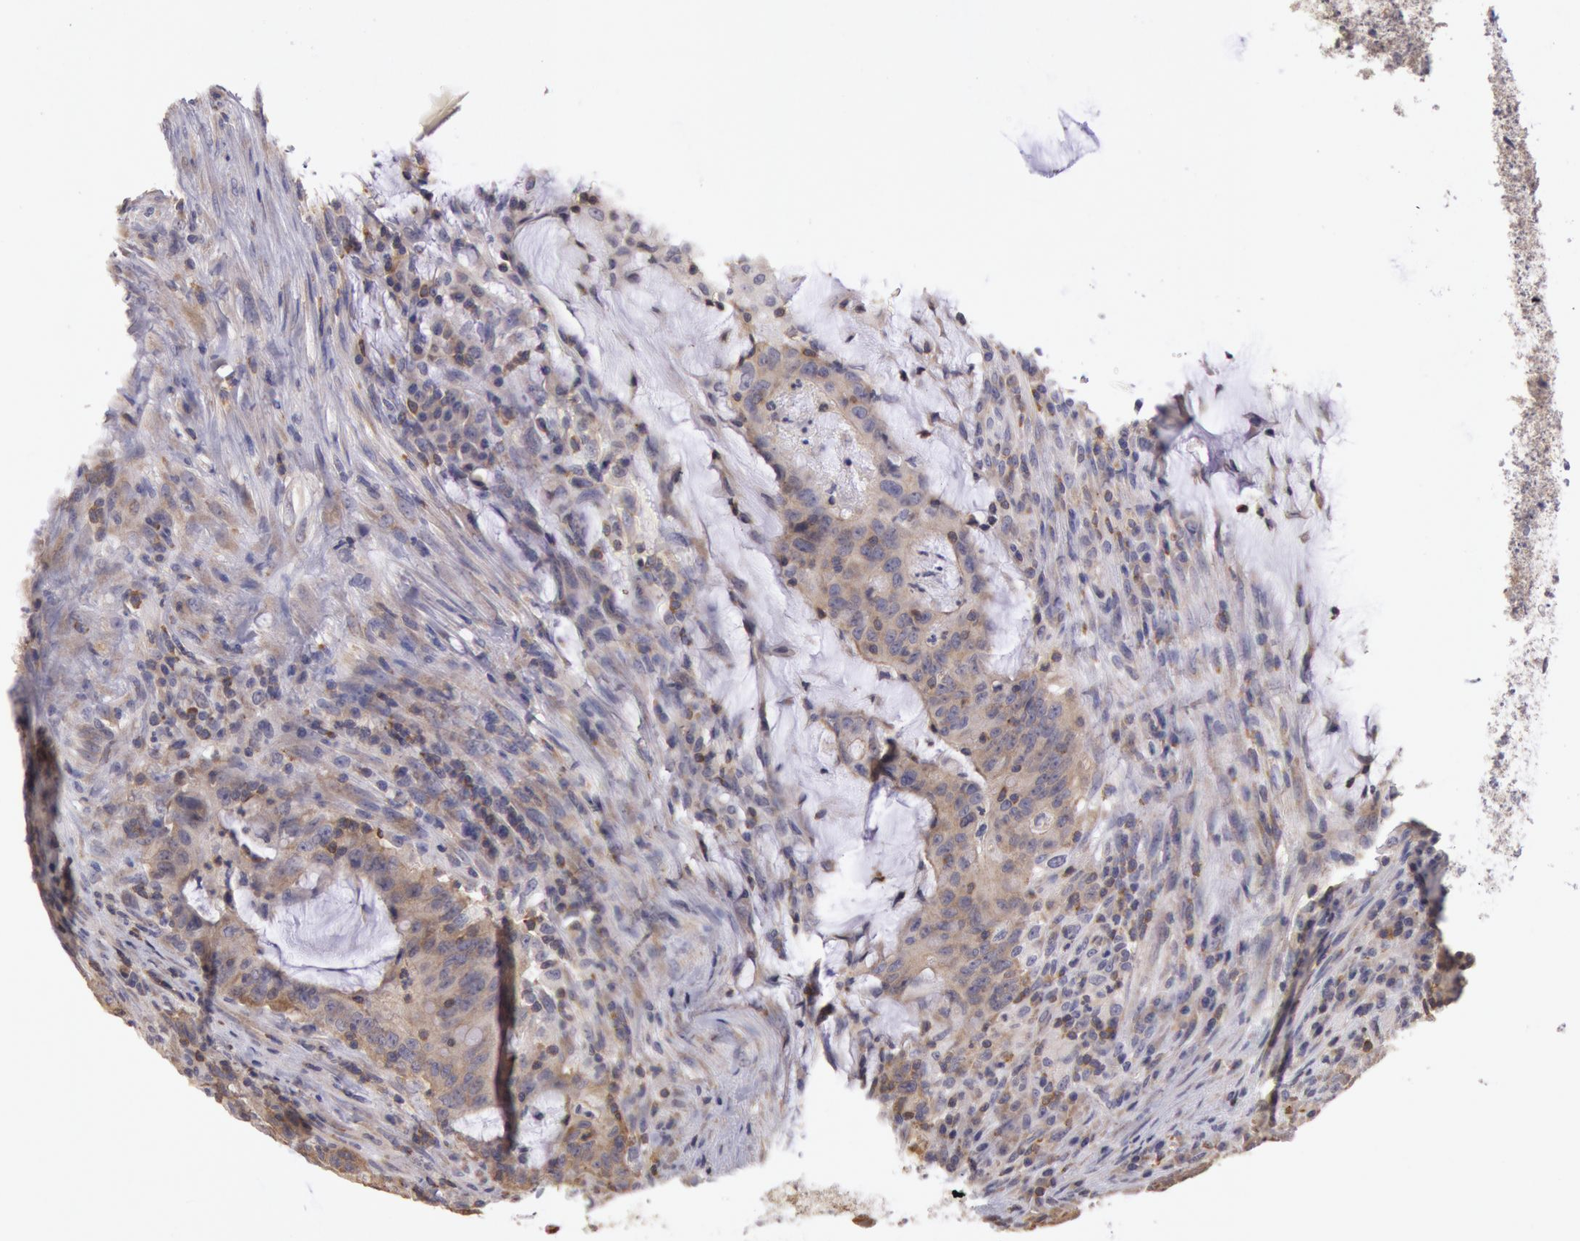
{"staining": {"intensity": "moderate", "quantity": ">75%", "location": "cytoplasmic/membranous"}, "tissue": "colorectal cancer", "cell_type": "Tumor cells", "image_type": "cancer", "snomed": [{"axis": "morphology", "description": "Adenocarcinoma, NOS"}, {"axis": "topography", "description": "Colon"}], "caption": "About >75% of tumor cells in human colorectal cancer display moderate cytoplasmic/membranous protein staining as visualized by brown immunohistochemical staining.", "gene": "NMT2", "patient": {"sex": "male", "age": 54}}